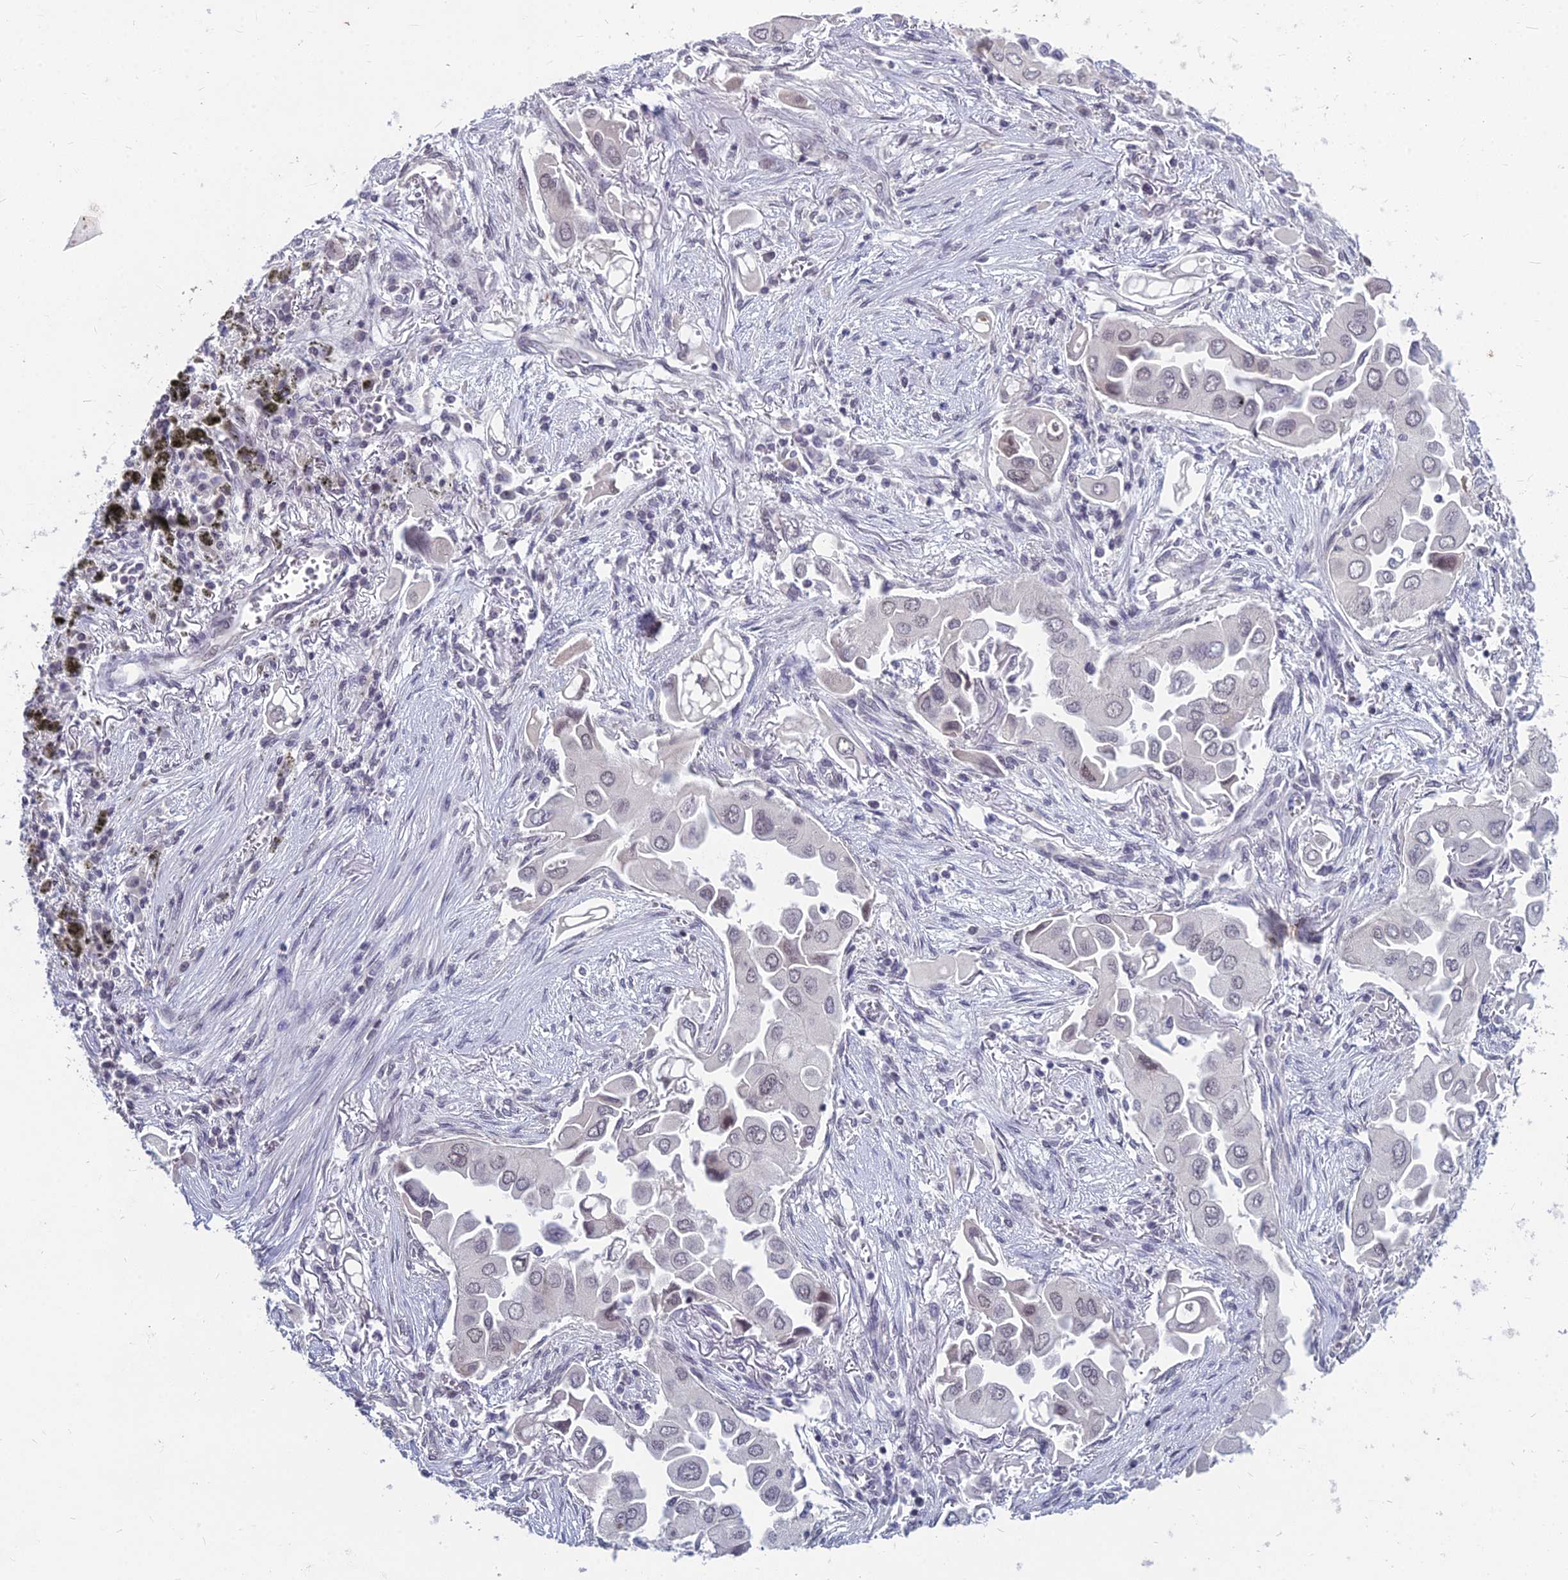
{"staining": {"intensity": "negative", "quantity": "none", "location": "none"}, "tissue": "lung cancer", "cell_type": "Tumor cells", "image_type": "cancer", "snomed": [{"axis": "morphology", "description": "Adenocarcinoma, NOS"}, {"axis": "topography", "description": "Lung"}], "caption": "IHC image of adenocarcinoma (lung) stained for a protein (brown), which reveals no expression in tumor cells.", "gene": "KAT7", "patient": {"sex": "female", "age": 76}}